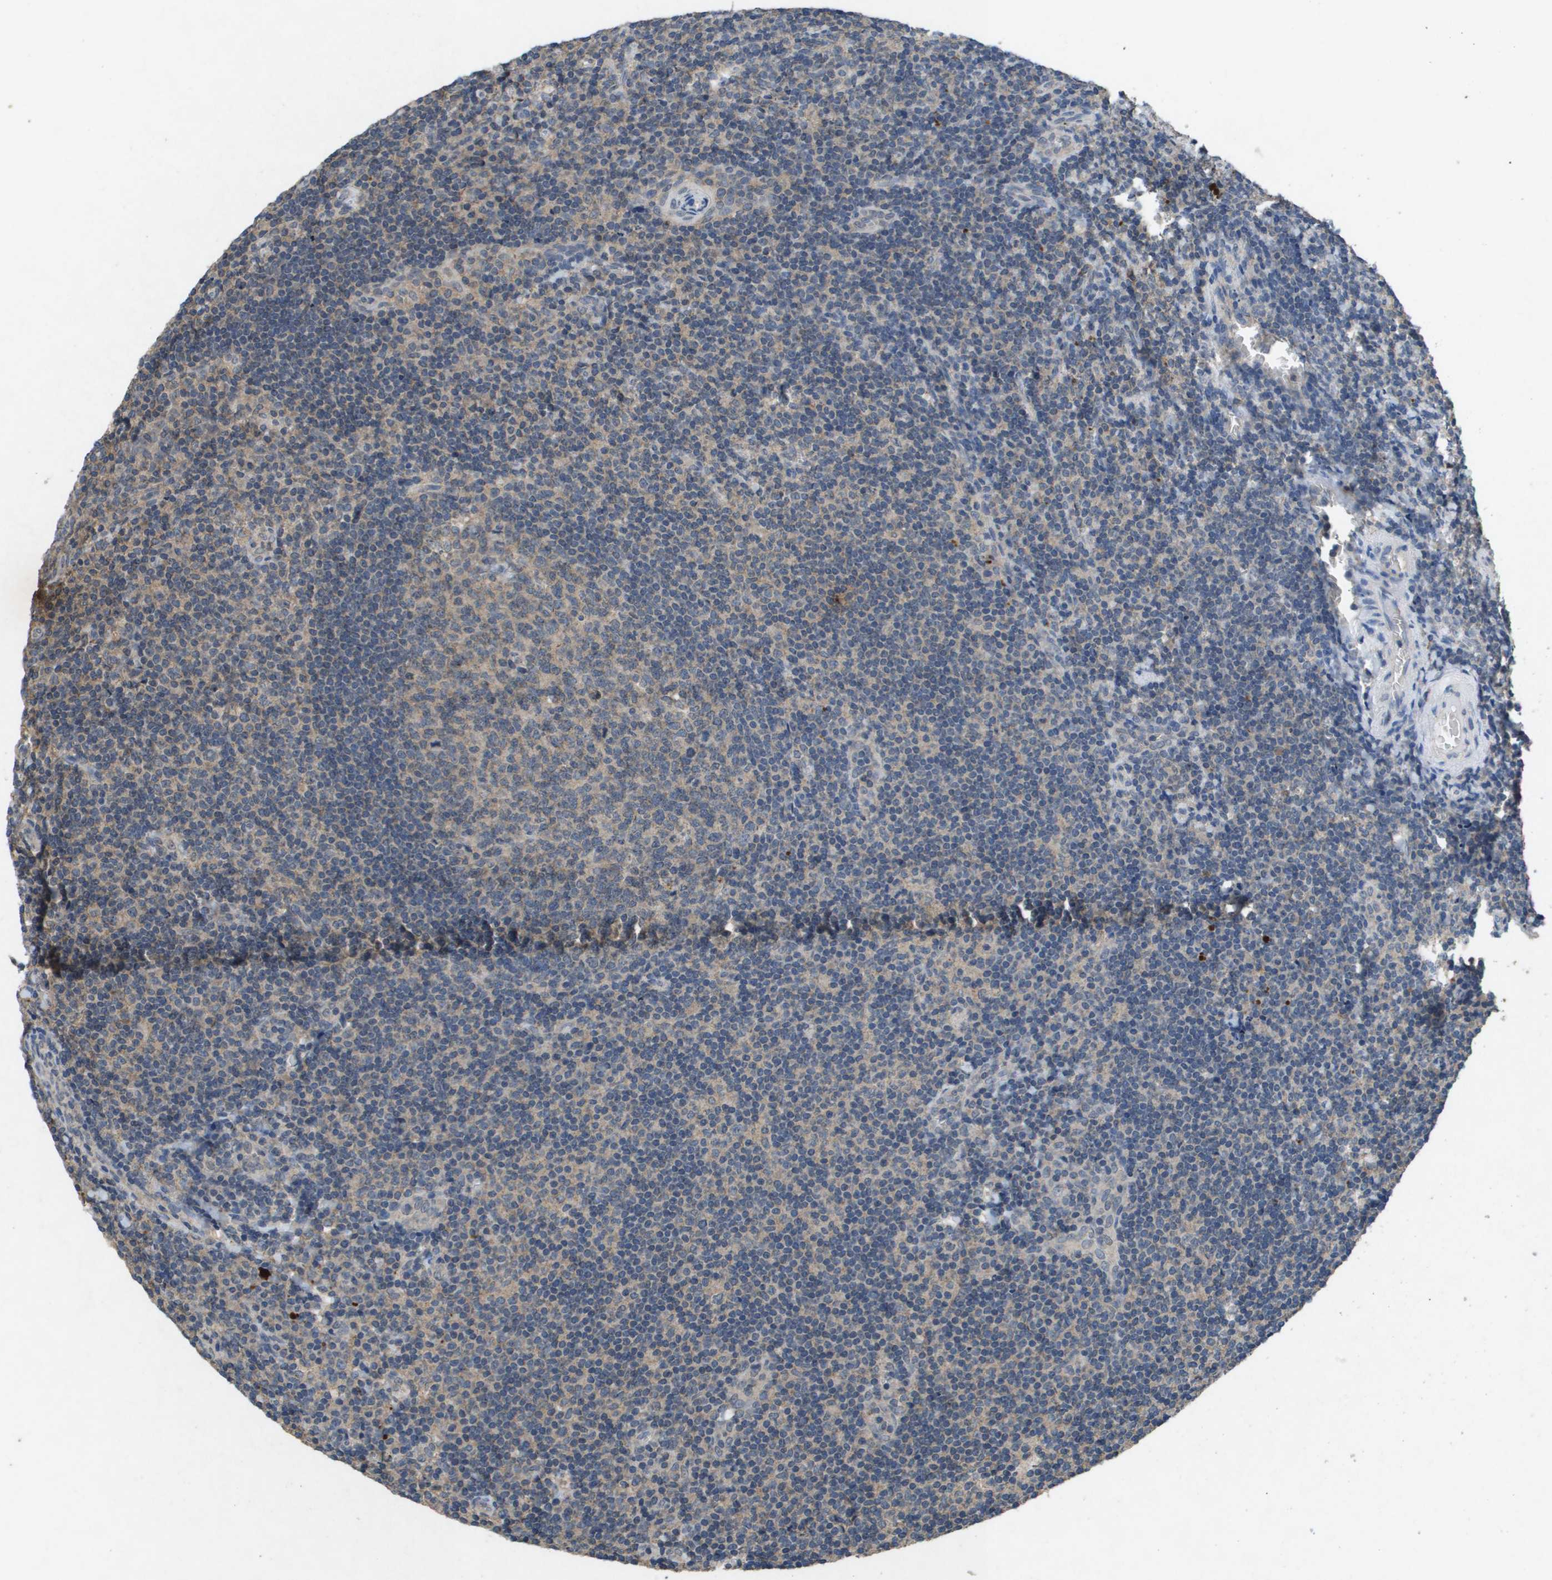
{"staining": {"intensity": "weak", "quantity": "25%-75%", "location": "cytoplasmic/membranous"}, "tissue": "tonsil", "cell_type": "Germinal center cells", "image_type": "normal", "snomed": [{"axis": "morphology", "description": "Normal tissue, NOS"}, {"axis": "topography", "description": "Tonsil"}], "caption": "Tonsil stained with DAB (3,3'-diaminobenzidine) immunohistochemistry (IHC) demonstrates low levels of weak cytoplasmic/membranous expression in approximately 25%-75% of germinal center cells. The staining is performed using DAB (3,3'-diaminobenzidine) brown chromogen to label protein expression. The nuclei are counter-stained blue using hematoxylin.", "gene": "PROC", "patient": {"sex": "male", "age": 37}}